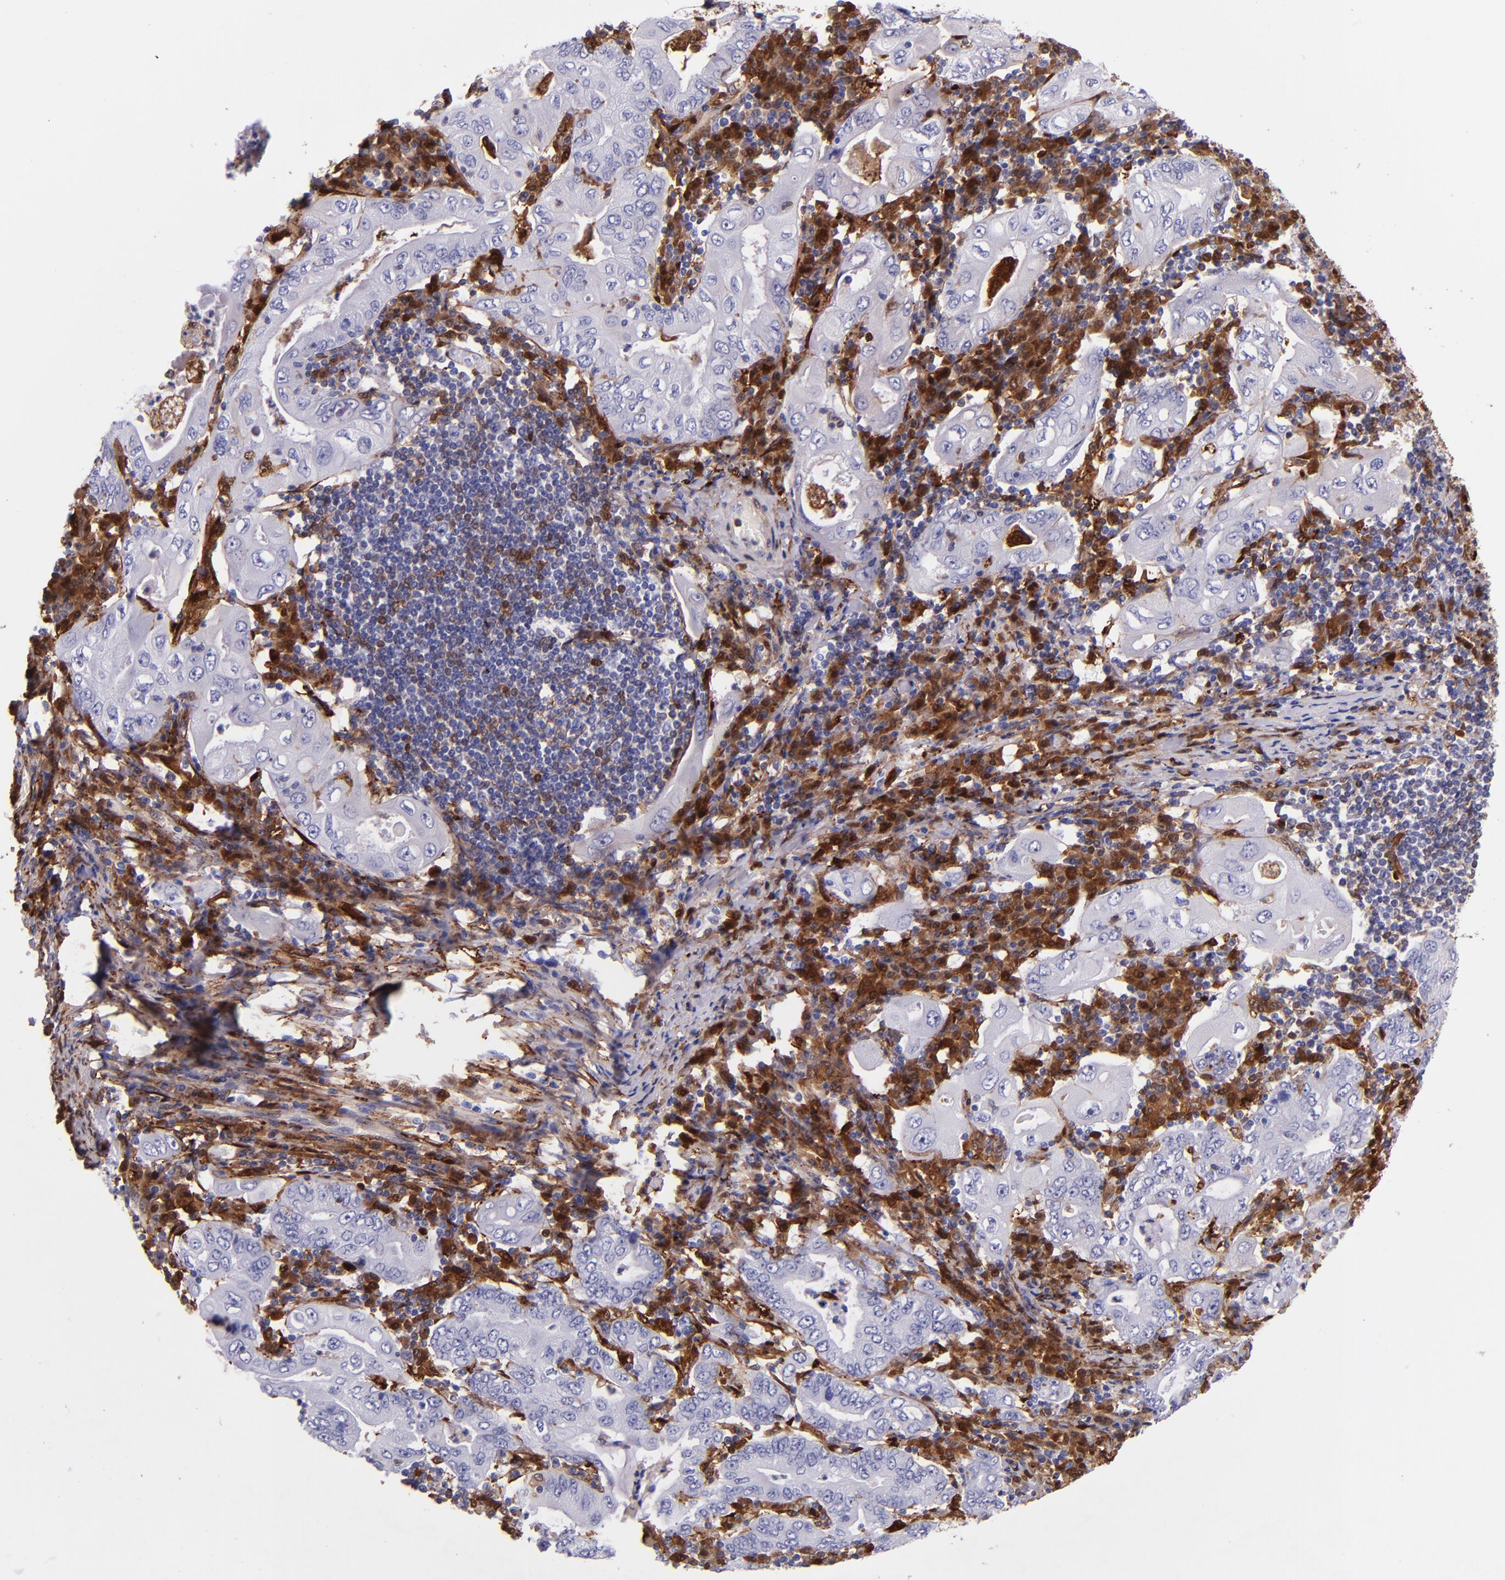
{"staining": {"intensity": "negative", "quantity": "none", "location": "none"}, "tissue": "stomach cancer", "cell_type": "Tumor cells", "image_type": "cancer", "snomed": [{"axis": "morphology", "description": "Normal tissue, NOS"}, {"axis": "morphology", "description": "Adenocarcinoma, NOS"}, {"axis": "topography", "description": "Esophagus"}, {"axis": "topography", "description": "Stomach, upper"}, {"axis": "topography", "description": "Peripheral nerve tissue"}], "caption": "DAB (3,3'-diaminobenzidine) immunohistochemical staining of stomach cancer exhibits no significant positivity in tumor cells.", "gene": "LGALS1", "patient": {"sex": "male", "age": 62}}